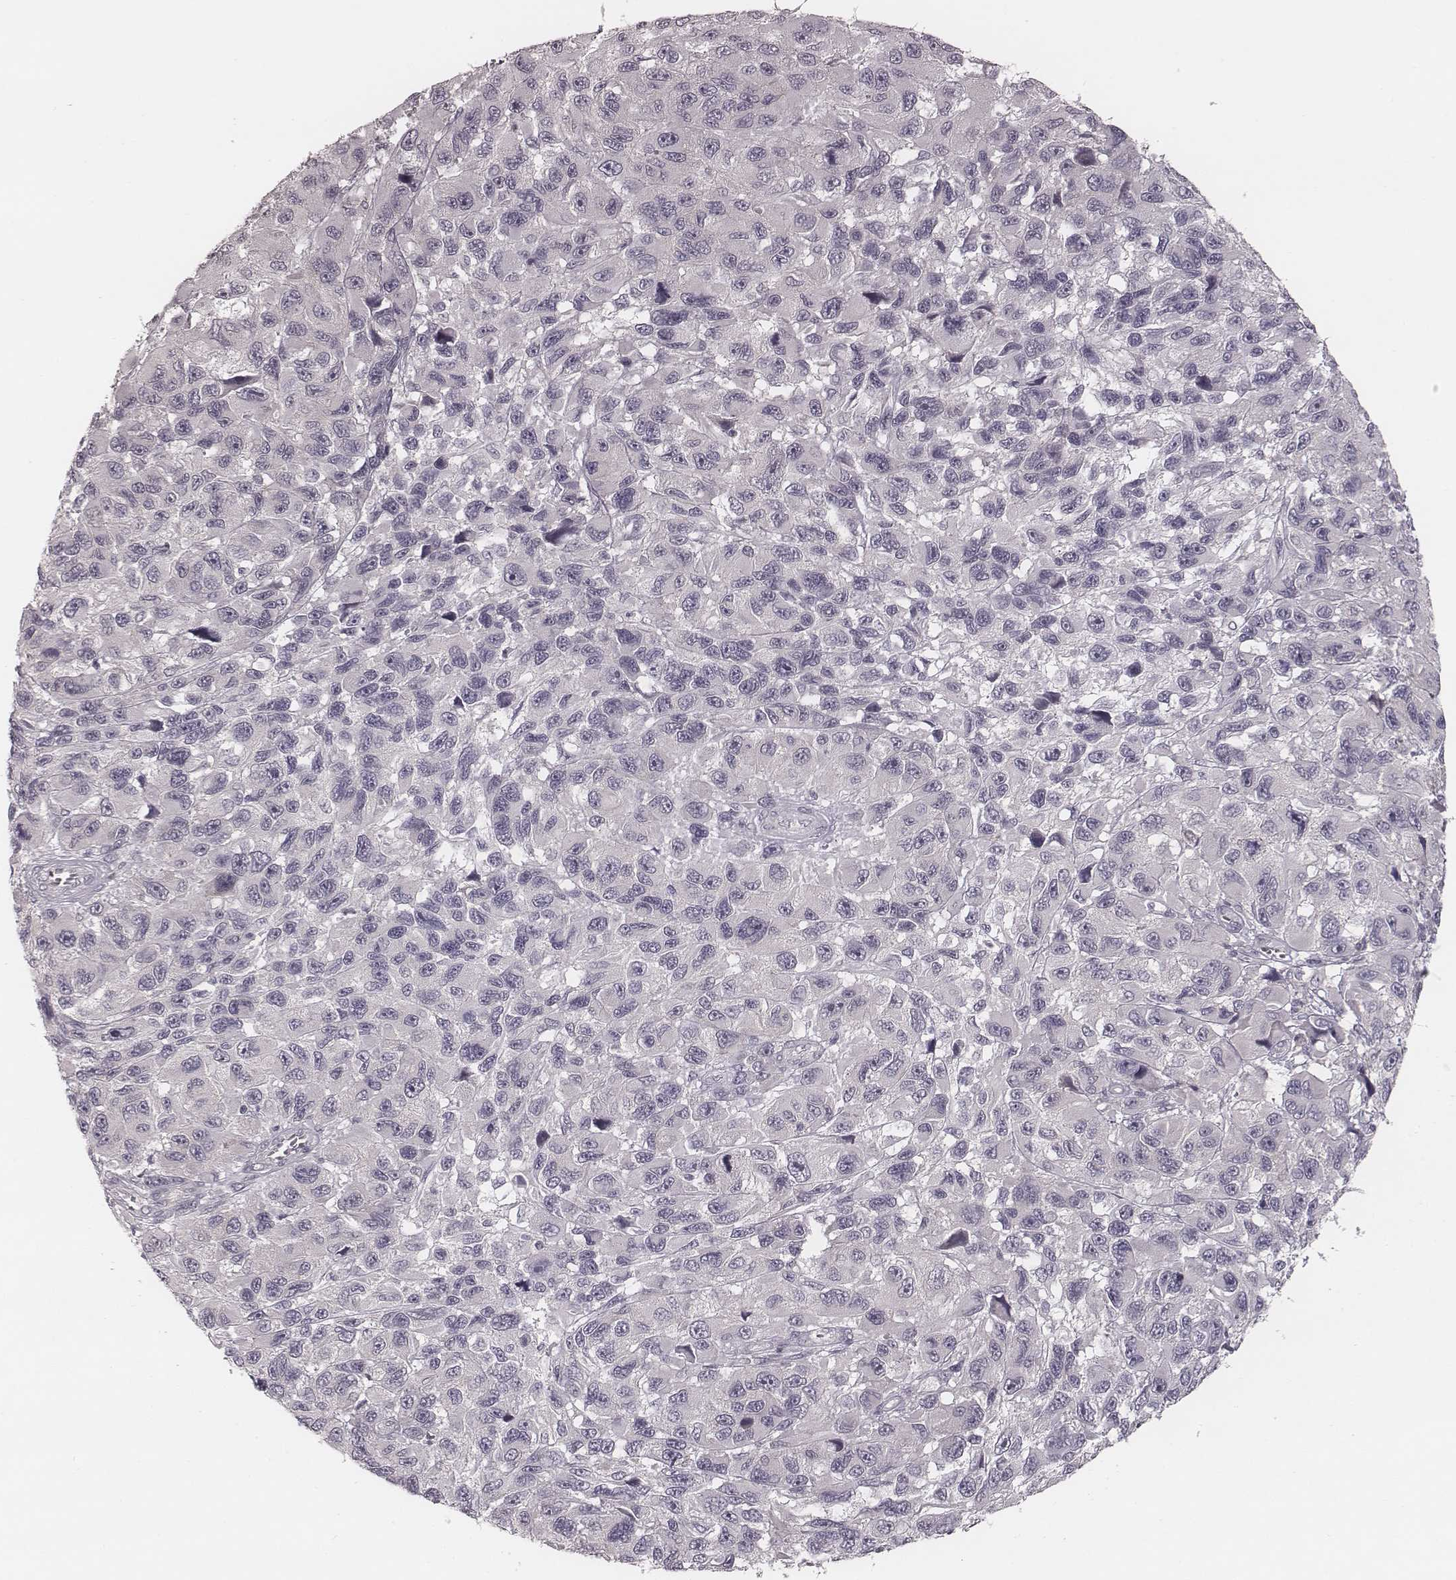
{"staining": {"intensity": "negative", "quantity": "none", "location": "none"}, "tissue": "melanoma", "cell_type": "Tumor cells", "image_type": "cancer", "snomed": [{"axis": "morphology", "description": "Malignant melanoma, NOS"}, {"axis": "topography", "description": "Skin"}], "caption": "IHC photomicrograph of neoplastic tissue: malignant melanoma stained with DAB exhibits no significant protein staining in tumor cells.", "gene": "ACACB", "patient": {"sex": "male", "age": 53}}